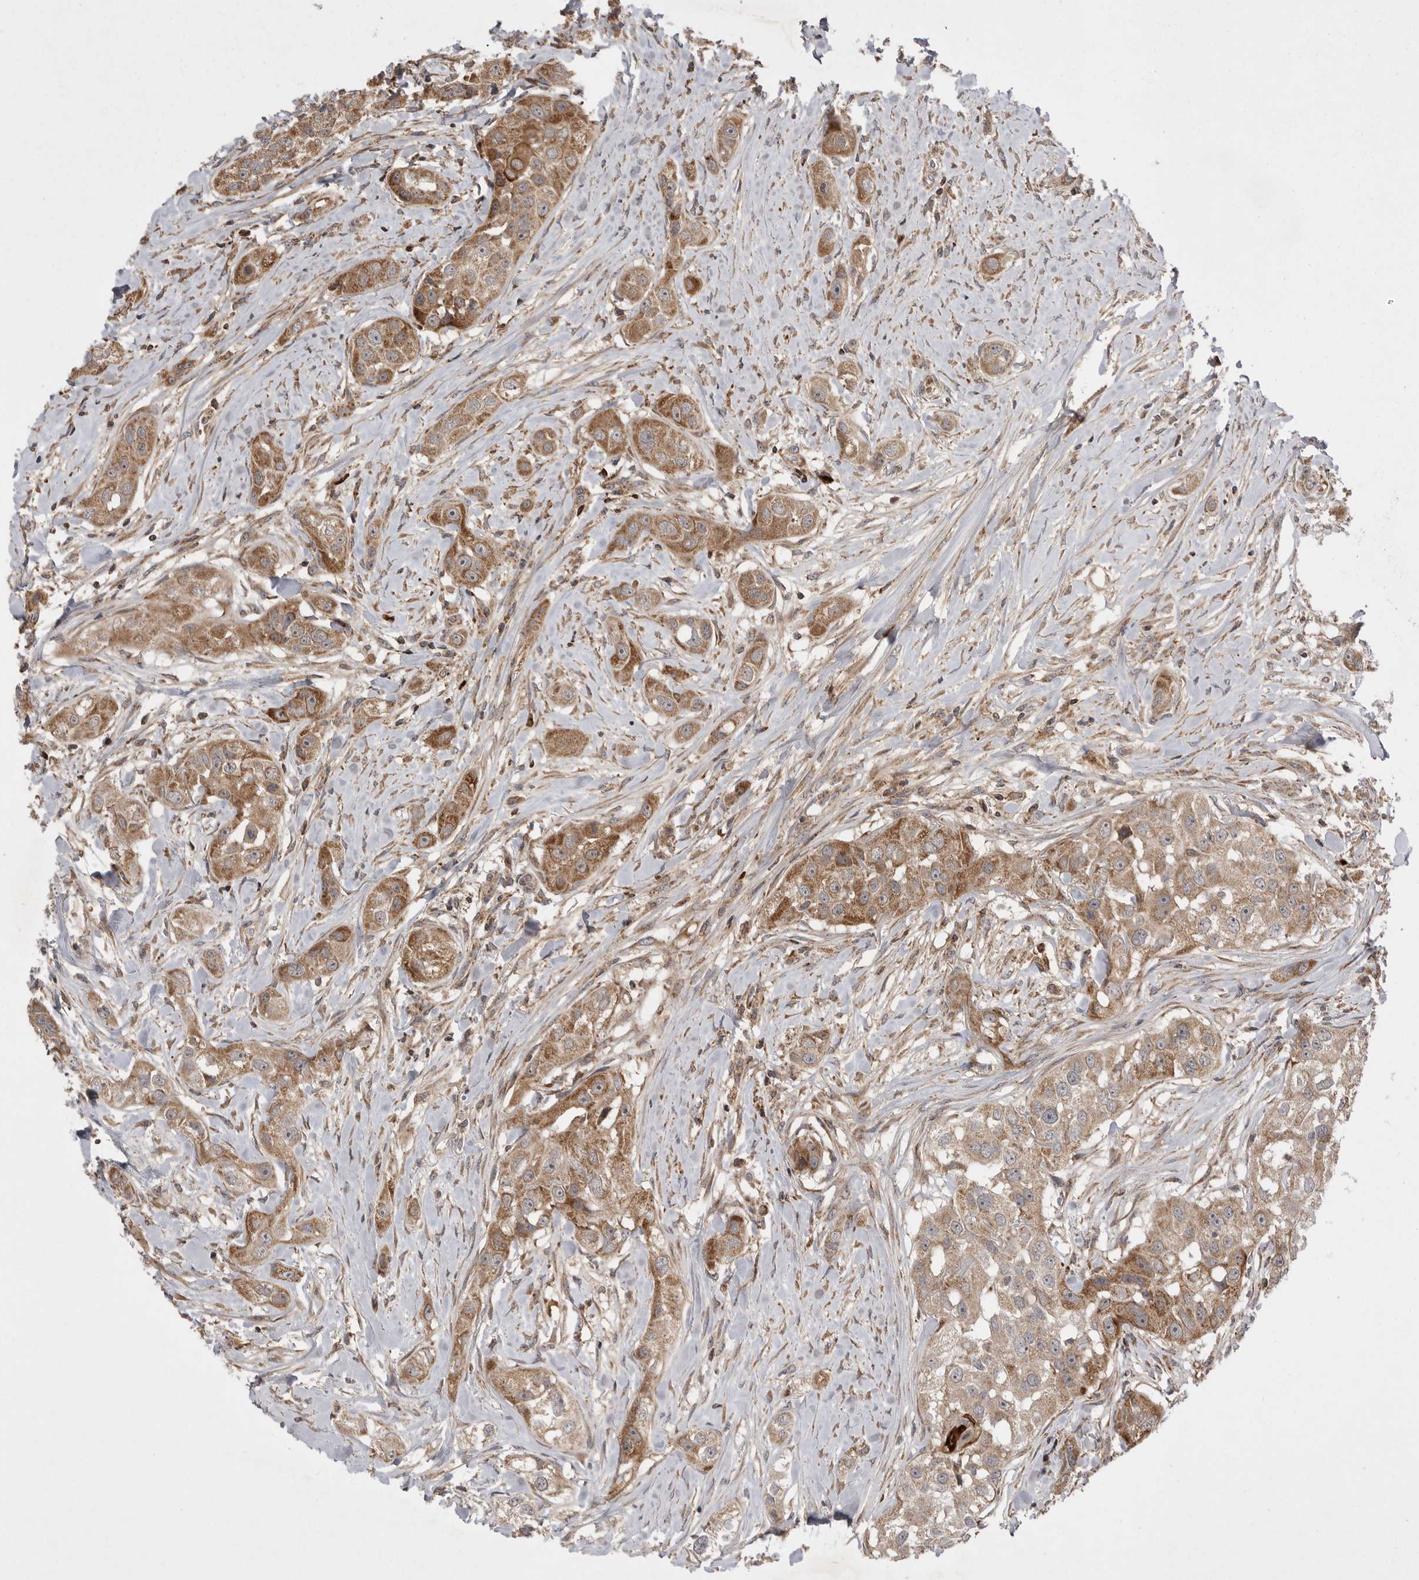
{"staining": {"intensity": "moderate", "quantity": ">75%", "location": "cytoplasmic/membranous"}, "tissue": "head and neck cancer", "cell_type": "Tumor cells", "image_type": "cancer", "snomed": [{"axis": "morphology", "description": "Normal tissue, NOS"}, {"axis": "morphology", "description": "Squamous cell carcinoma, NOS"}, {"axis": "topography", "description": "Skeletal muscle"}, {"axis": "topography", "description": "Head-Neck"}], "caption": "Immunohistochemical staining of human head and neck cancer exhibits moderate cytoplasmic/membranous protein expression in about >75% of tumor cells.", "gene": "KYAT3", "patient": {"sex": "male", "age": 51}}